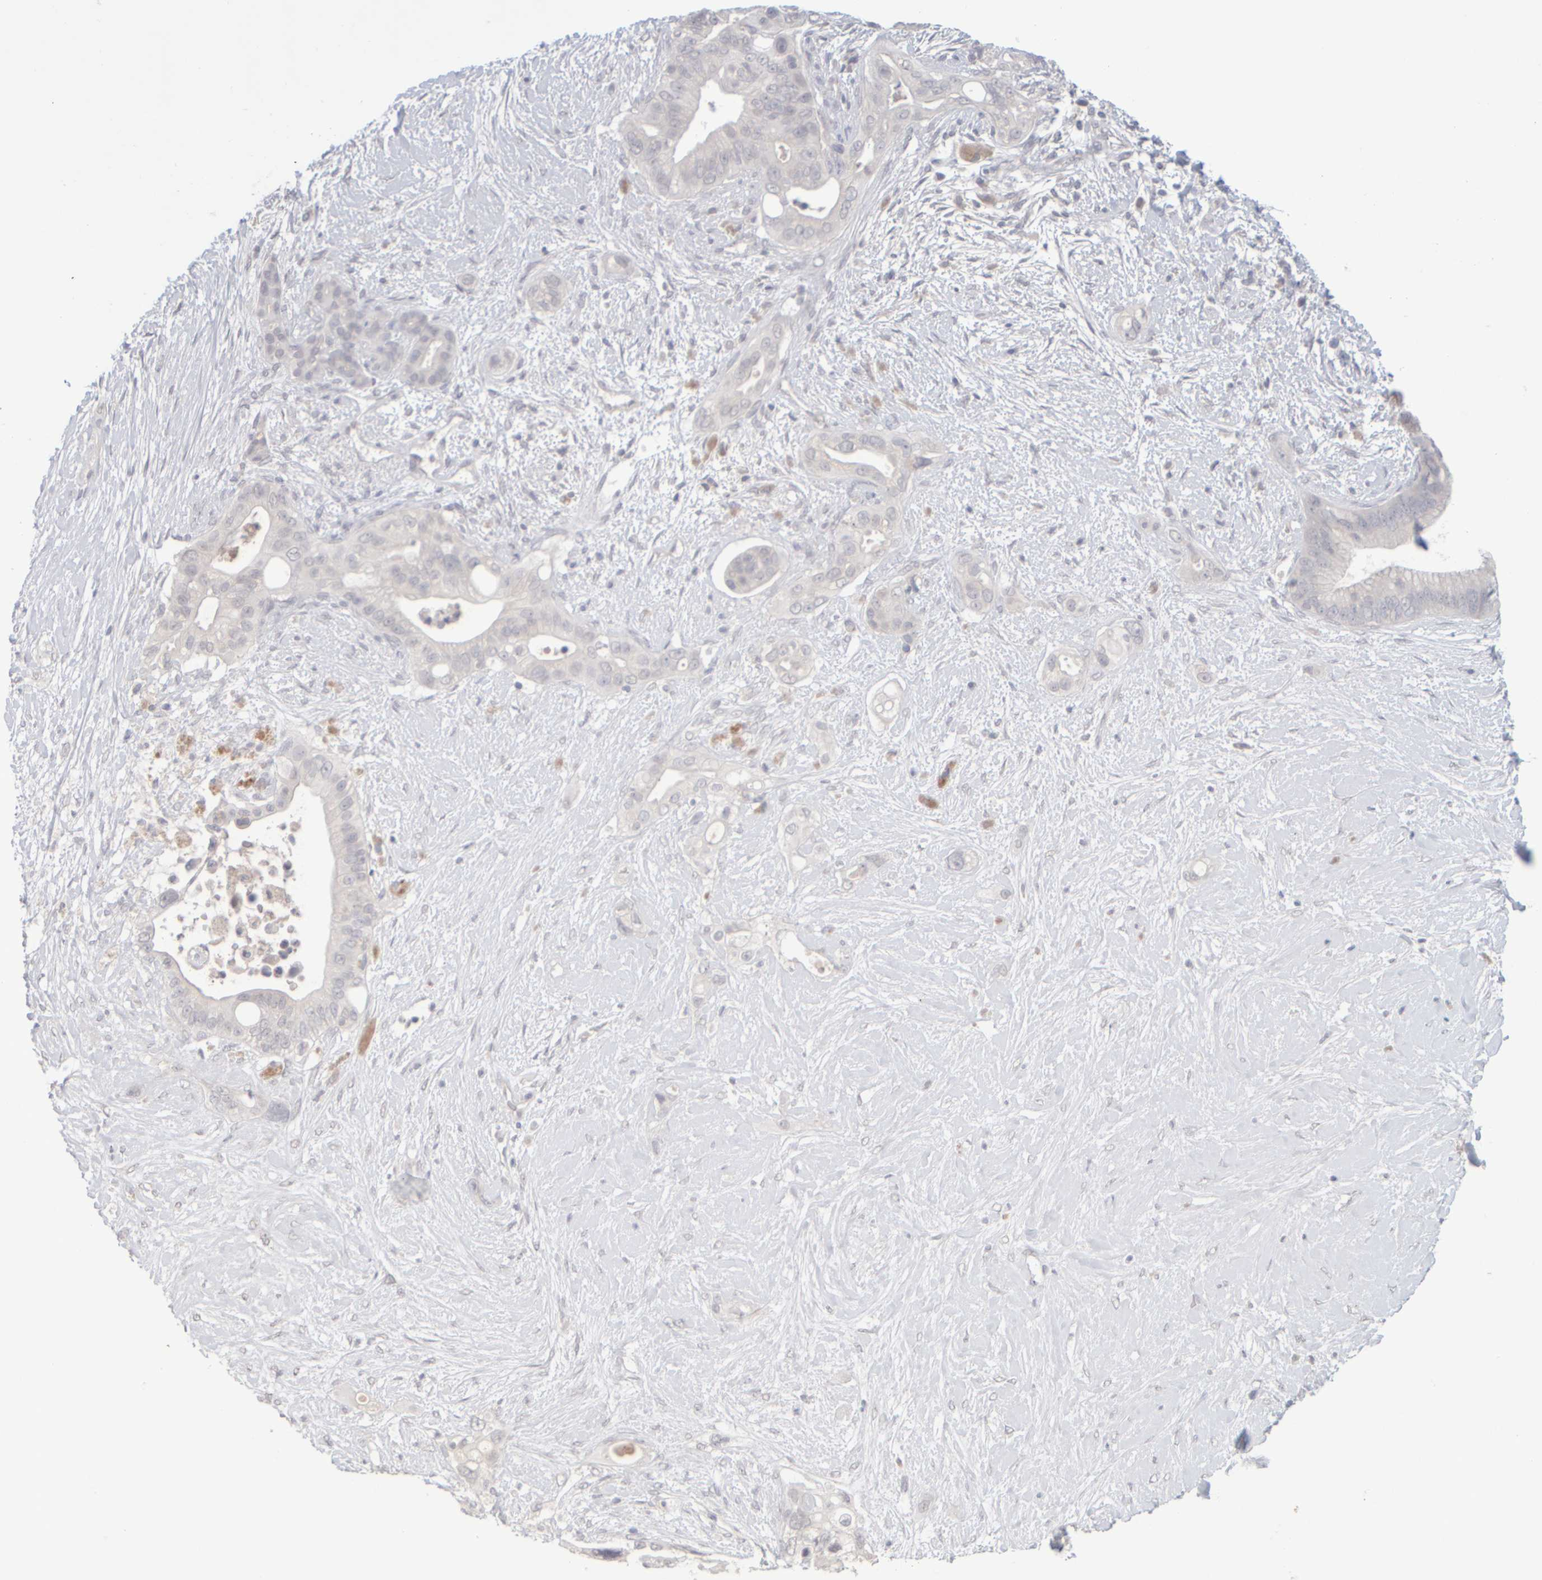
{"staining": {"intensity": "negative", "quantity": "none", "location": "none"}, "tissue": "pancreatic cancer", "cell_type": "Tumor cells", "image_type": "cancer", "snomed": [{"axis": "morphology", "description": "Adenocarcinoma, NOS"}, {"axis": "topography", "description": "Pancreas"}], "caption": "This is a image of immunohistochemistry staining of pancreatic cancer, which shows no staining in tumor cells.", "gene": "ZNF112", "patient": {"sex": "male", "age": 53}}